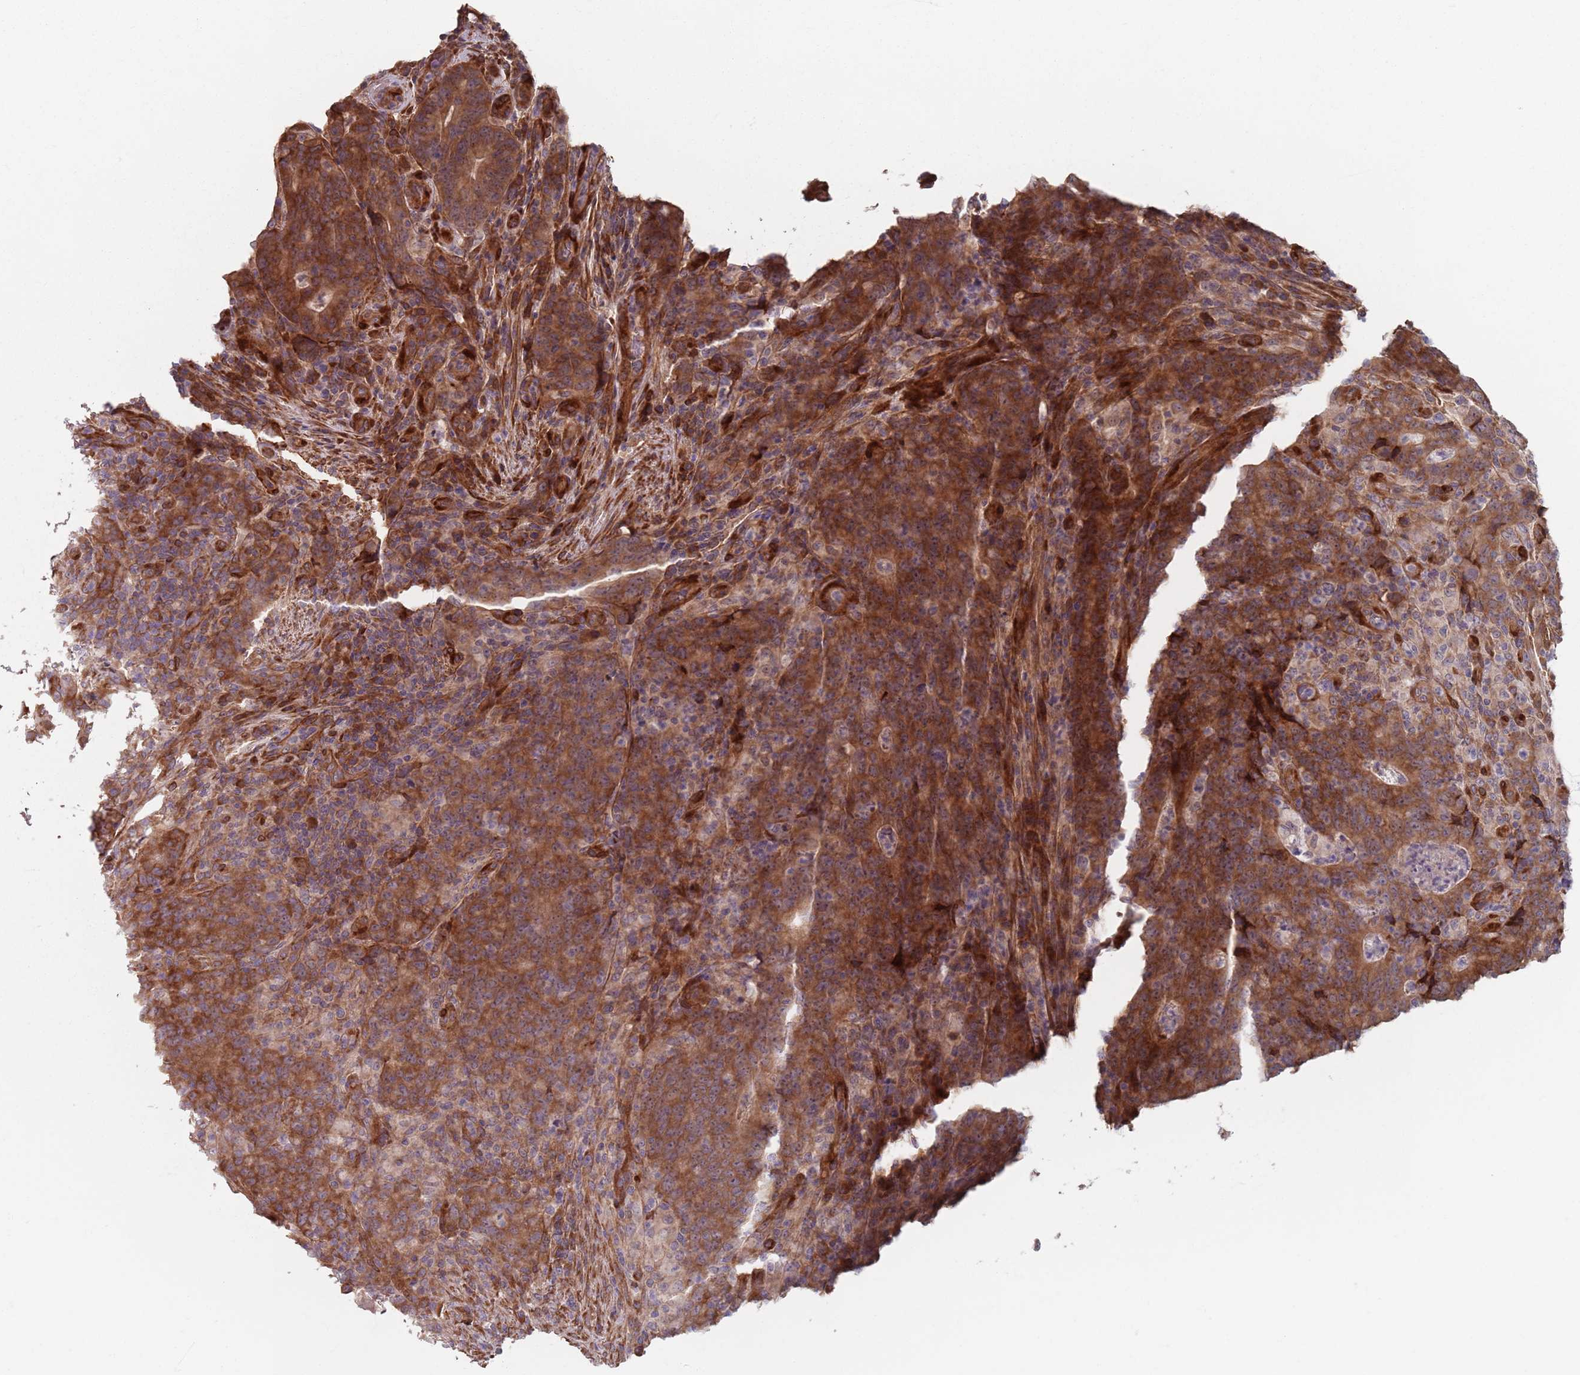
{"staining": {"intensity": "moderate", "quantity": ">75%", "location": "cytoplasmic/membranous"}, "tissue": "colorectal cancer", "cell_type": "Tumor cells", "image_type": "cancer", "snomed": [{"axis": "morphology", "description": "Adenocarcinoma, NOS"}, {"axis": "topography", "description": "Colon"}], "caption": "Immunohistochemical staining of human colorectal cancer (adenocarcinoma) reveals moderate cytoplasmic/membranous protein positivity in about >75% of tumor cells.", "gene": "NOTCH3", "patient": {"sex": "female", "age": 75}}